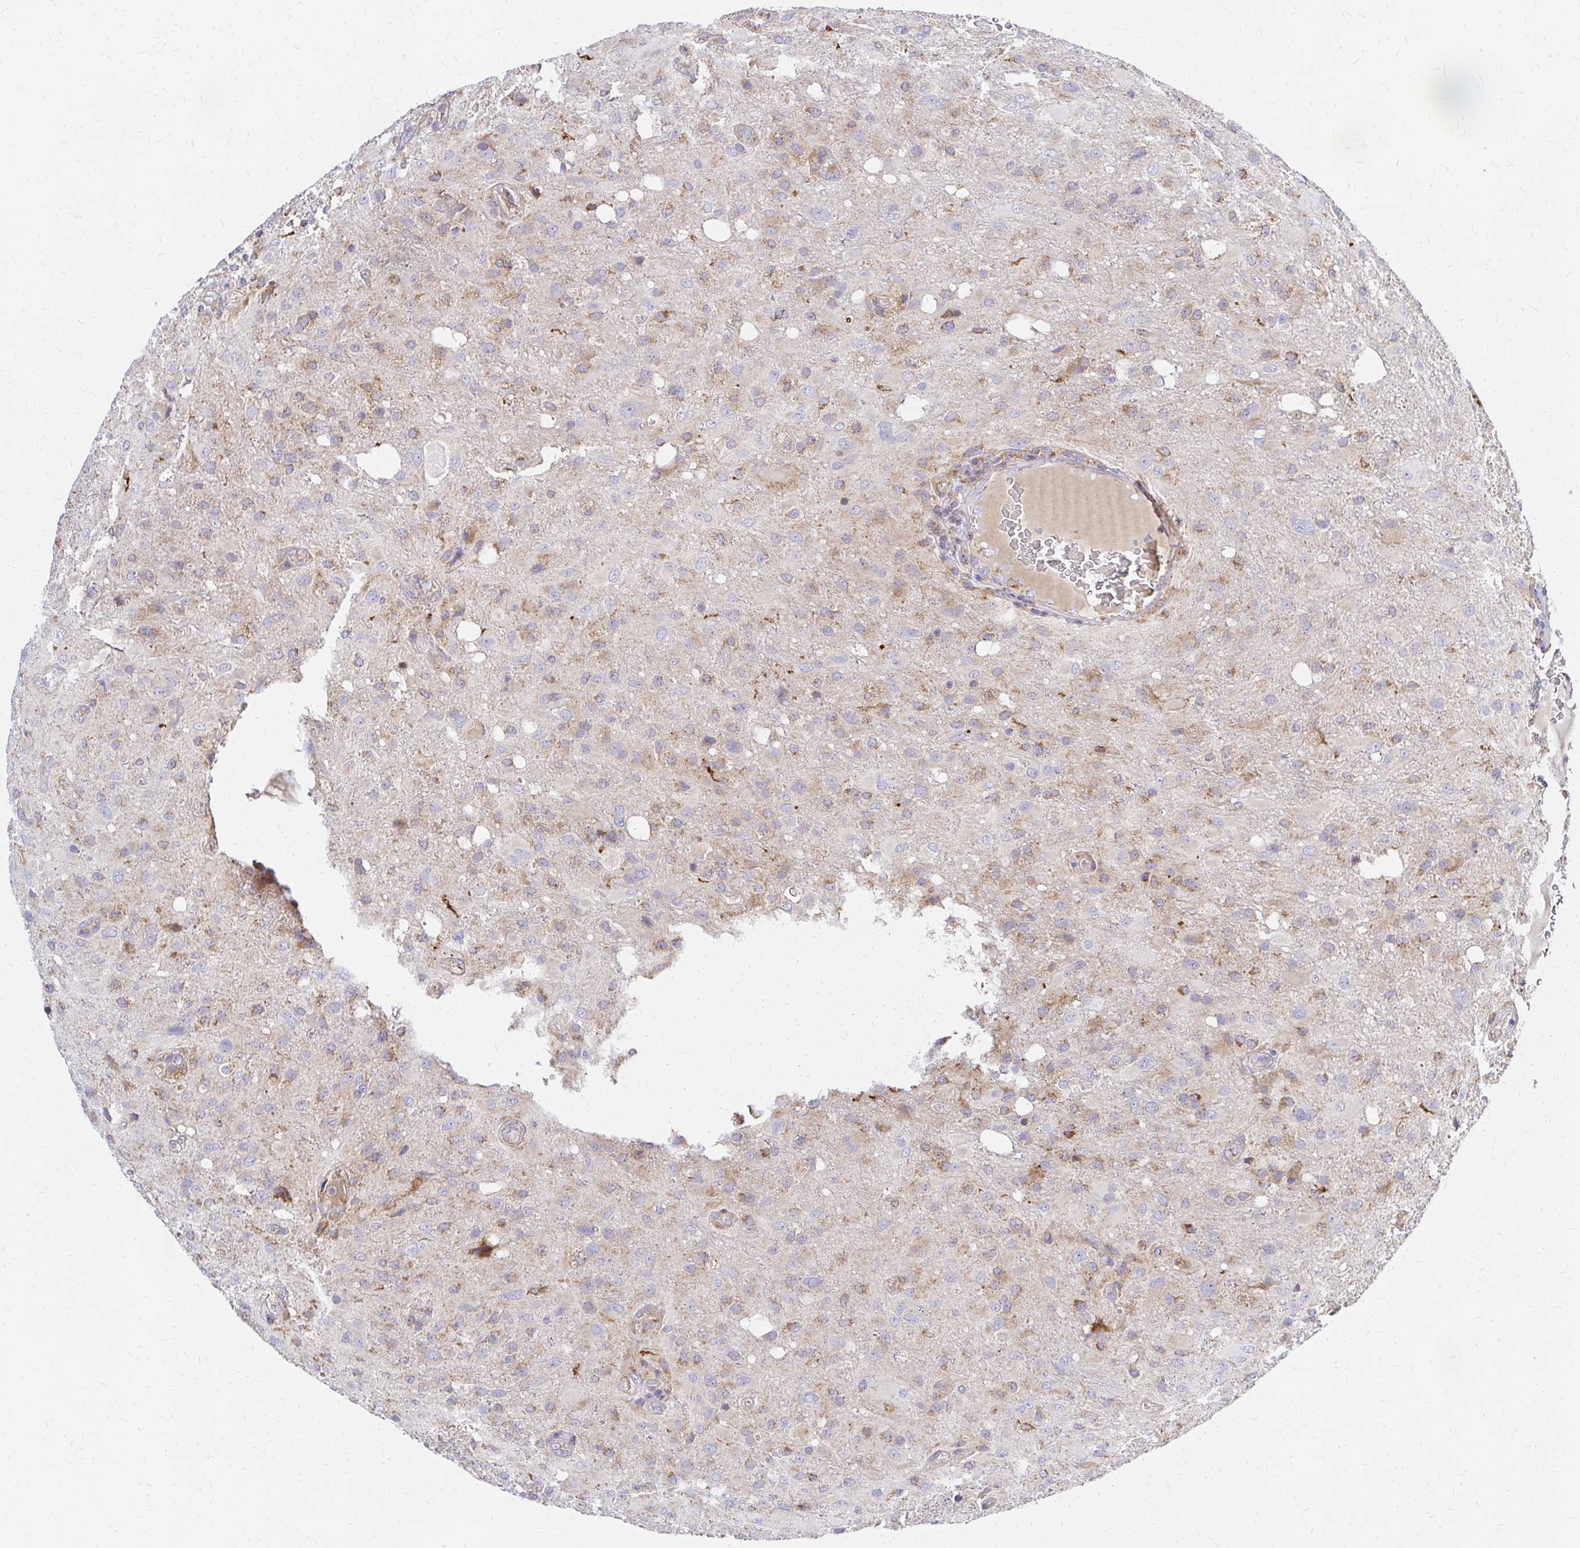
{"staining": {"intensity": "moderate", "quantity": "25%-75%", "location": "cytoplasmic/membranous"}, "tissue": "glioma", "cell_type": "Tumor cells", "image_type": "cancer", "snomed": [{"axis": "morphology", "description": "Glioma, malignant, High grade"}, {"axis": "topography", "description": "Brain"}], "caption": "The micrograph shows staining of high-grade glioma (malignant), revealing moderate cytoplasmic/membranous protein positivity (brown color) within tumor cells.", "gene": "MRPL13", "patient": {"sex": "male", "age": 53}}